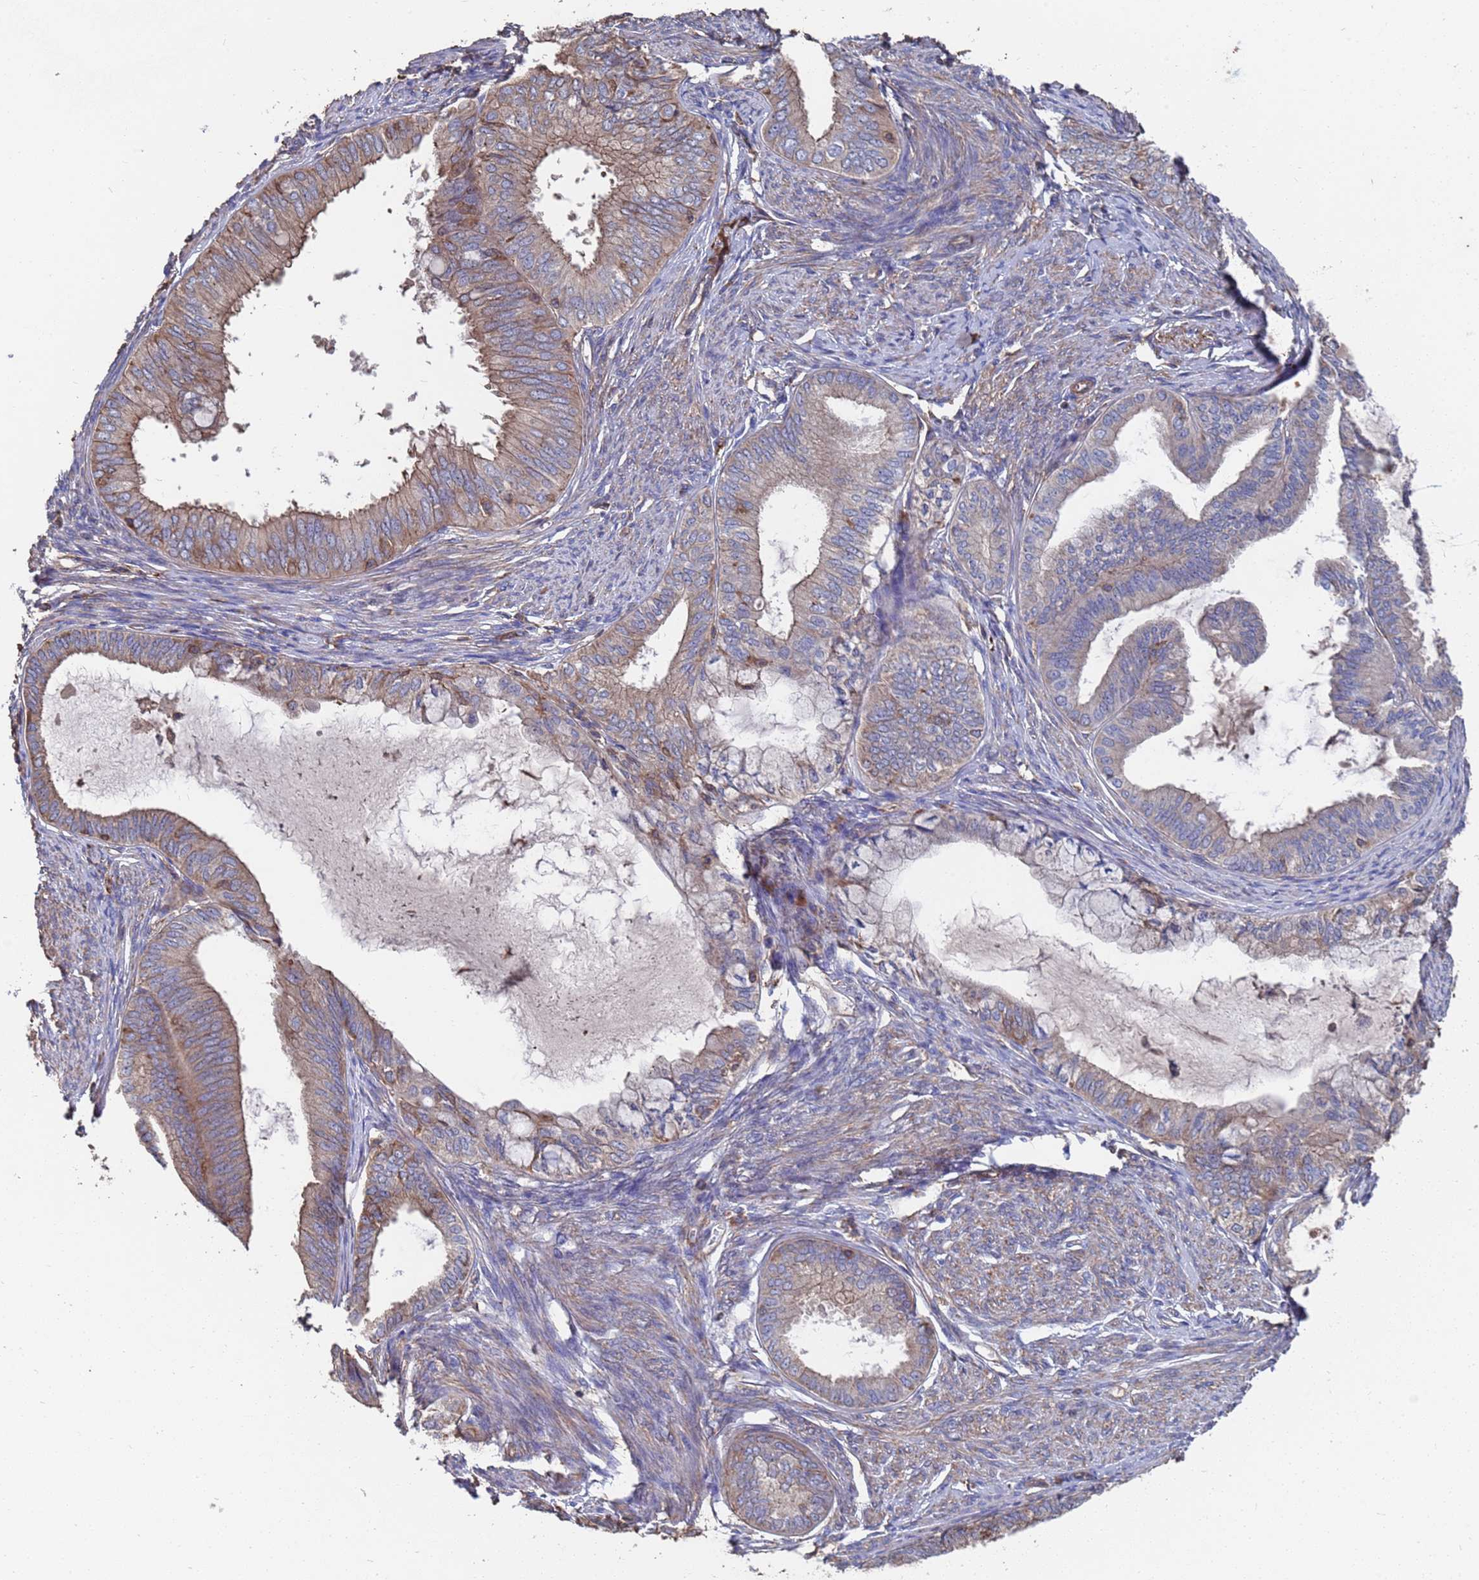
{"staining": {"intensity": "weak", "quantity": "25%-75%", "location": "cytoplasmic/membranous"}, "tissue": "endometrial cancer", "cell_type": "Tumor cells", "image_type": "cancer", "snomed": [{"axis": "morphology", "description": "Adenocarcinoma, NOS"}, {"axis": "topography", "description": "Endometrium"}], "caption": "Adenocarcinoma (endometrial) stained with a protein marker exhibits weak staining in tumor cells.", "gene": "PYCR1", "patient": {"sex": "female", "age": 86}}